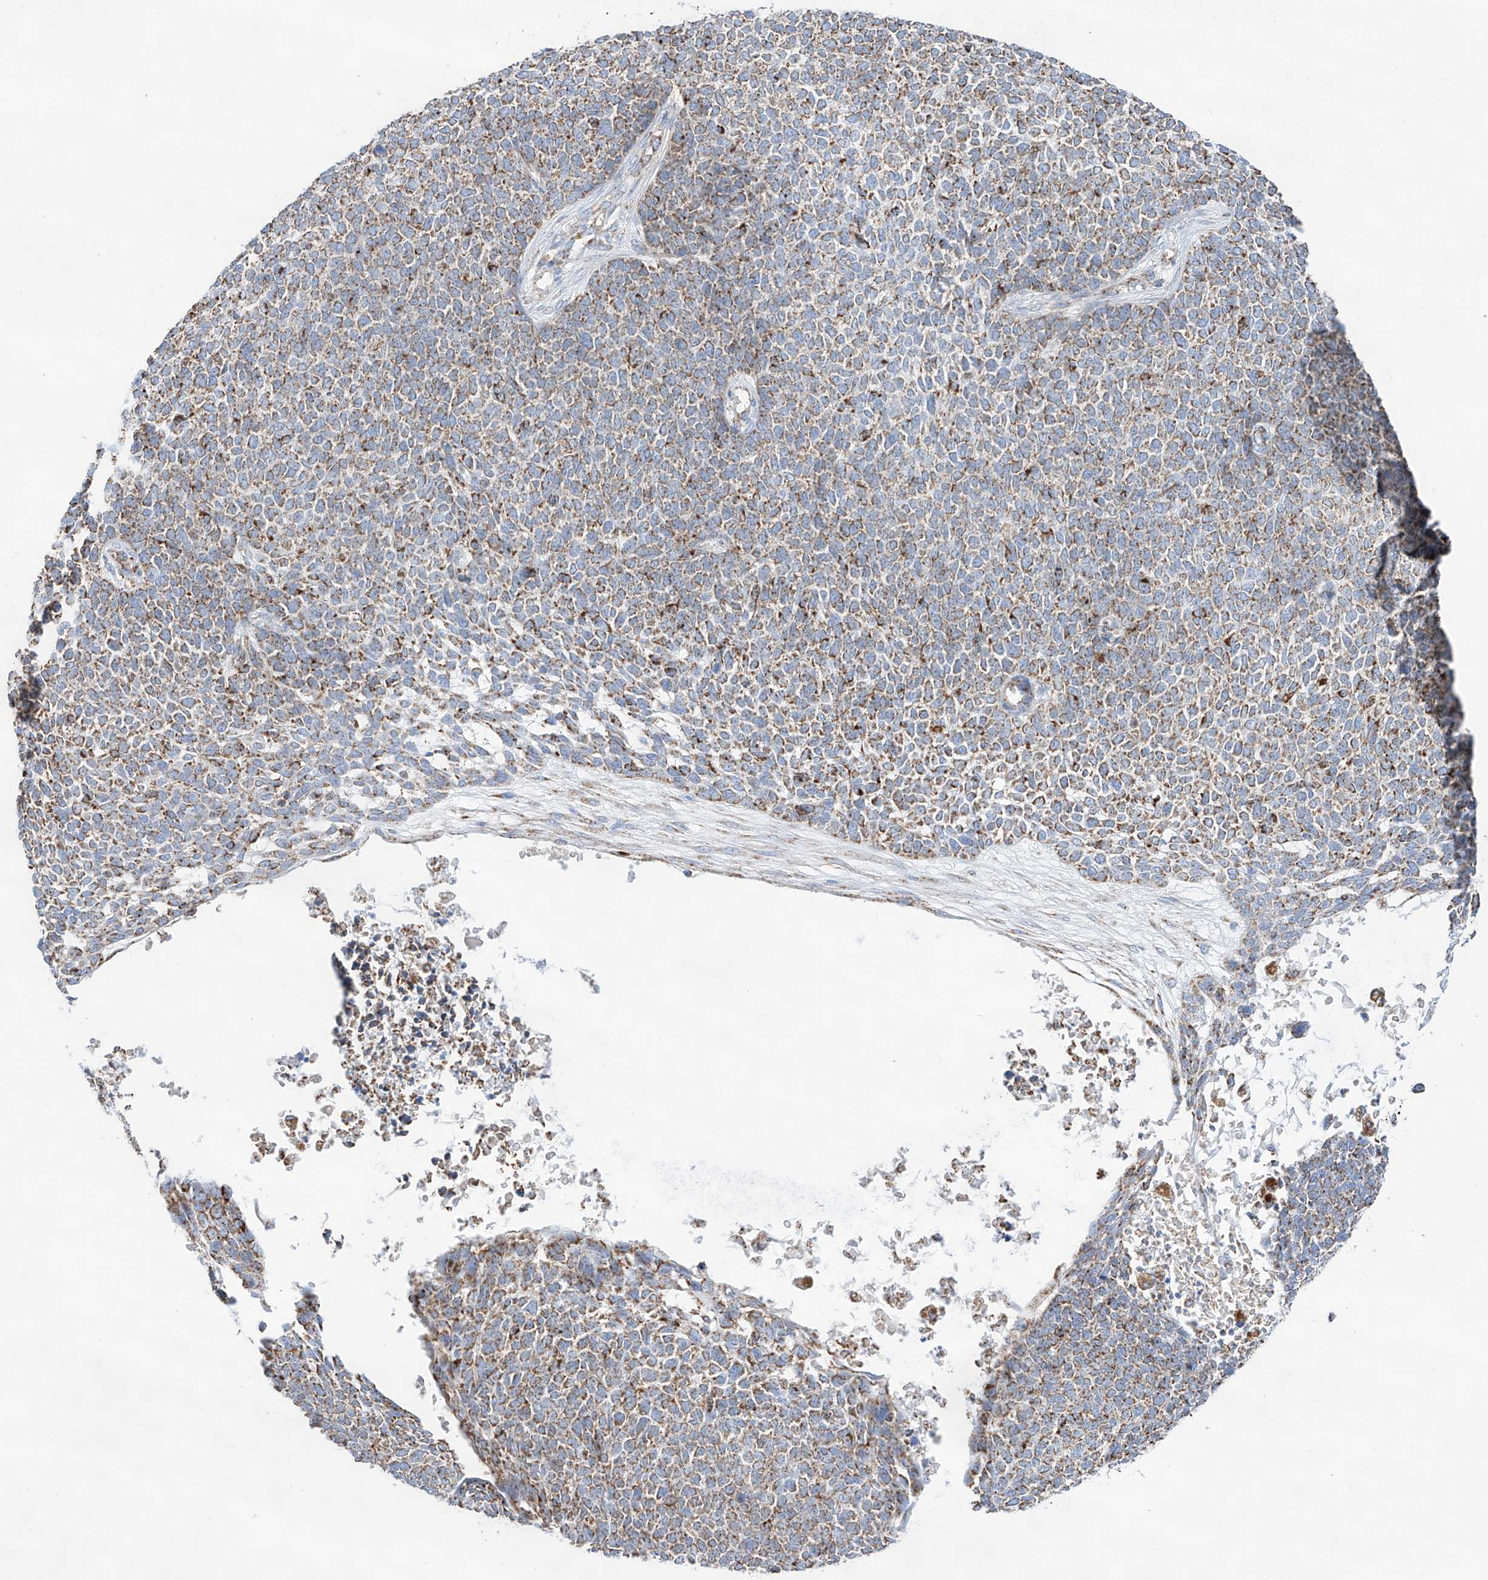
{"staining": {"intensity": "moderate", "quantity": ">75%", "location": "cytoplasmic/membranous"}, "tissue": "skin cancer", "cell_type": "Tumor cells", "image_type": "cancer", "snomed": [{"axis": "morphology", "description": "Basal cell carcinoma"}, {"axis": "topography", "description": "Skin"}], "caption": "The photomicrograph displays a brown stain indicating the presence of a protein in the cytoplasmic/membranous of tumor cells in skin basal cell carcinoma.", "gene": "TTC27", "patient": {"sex": "female", "age": 84}}